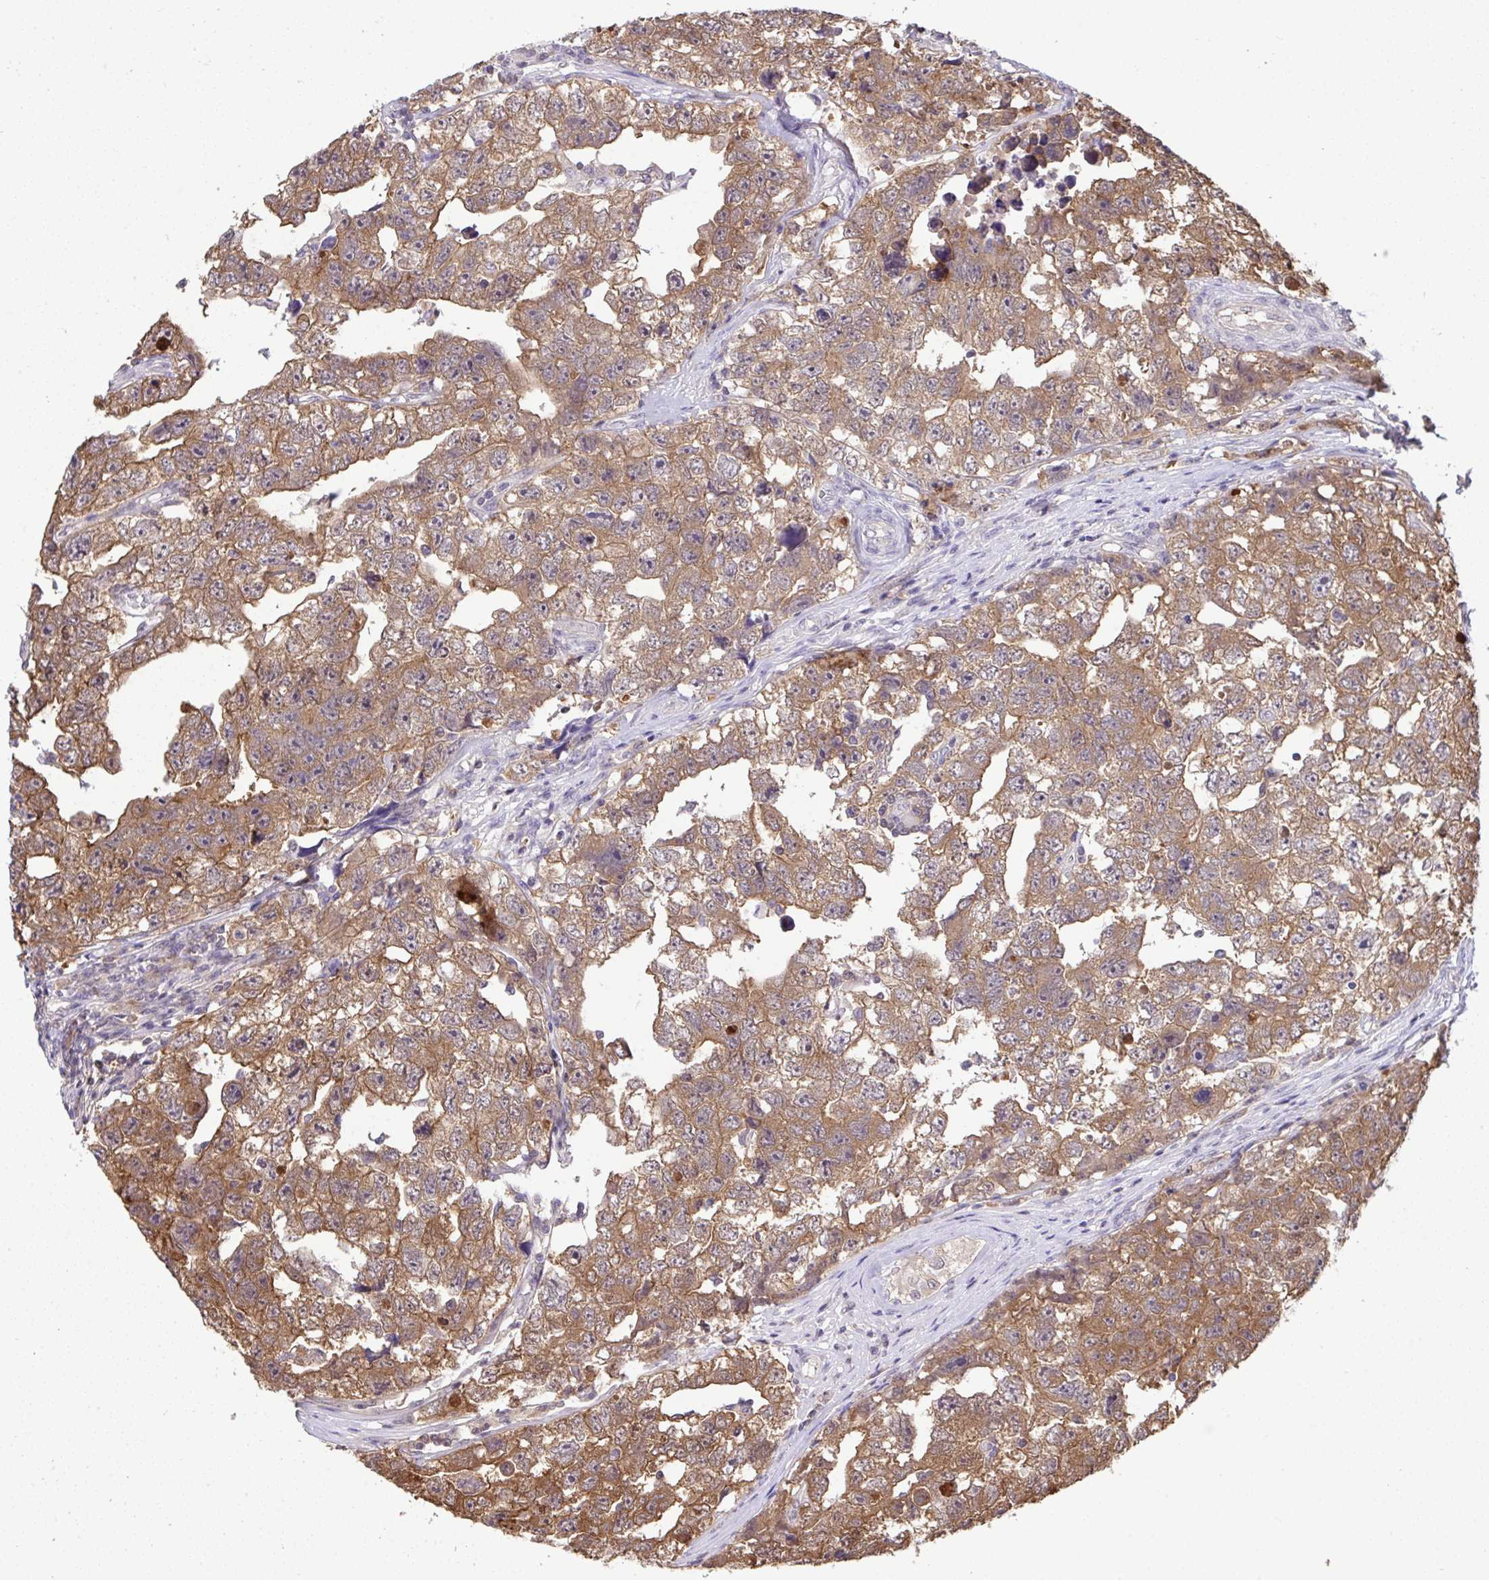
{"staining": {"intensity": "moderate", "quantity": ">75%", "location": "cytoplasmic/membranous"}, "tissue": "testis cancer", "cell_type": "Tumor cells", "image_type": "cancer", "snomed": [{"axis": "morphology", "description": "Carcinoma, Embryonal, NOS"}, {"axis": "topography", "description": "Testis"}], "caption": "The immunohistochemical stain shows moderate cytoplasmic/membranous staining in tumor cells of embryonal carcinoma (testis) tissue.", "gene": "C12orf57", "patient": {"sex": "male", "age": 22}}